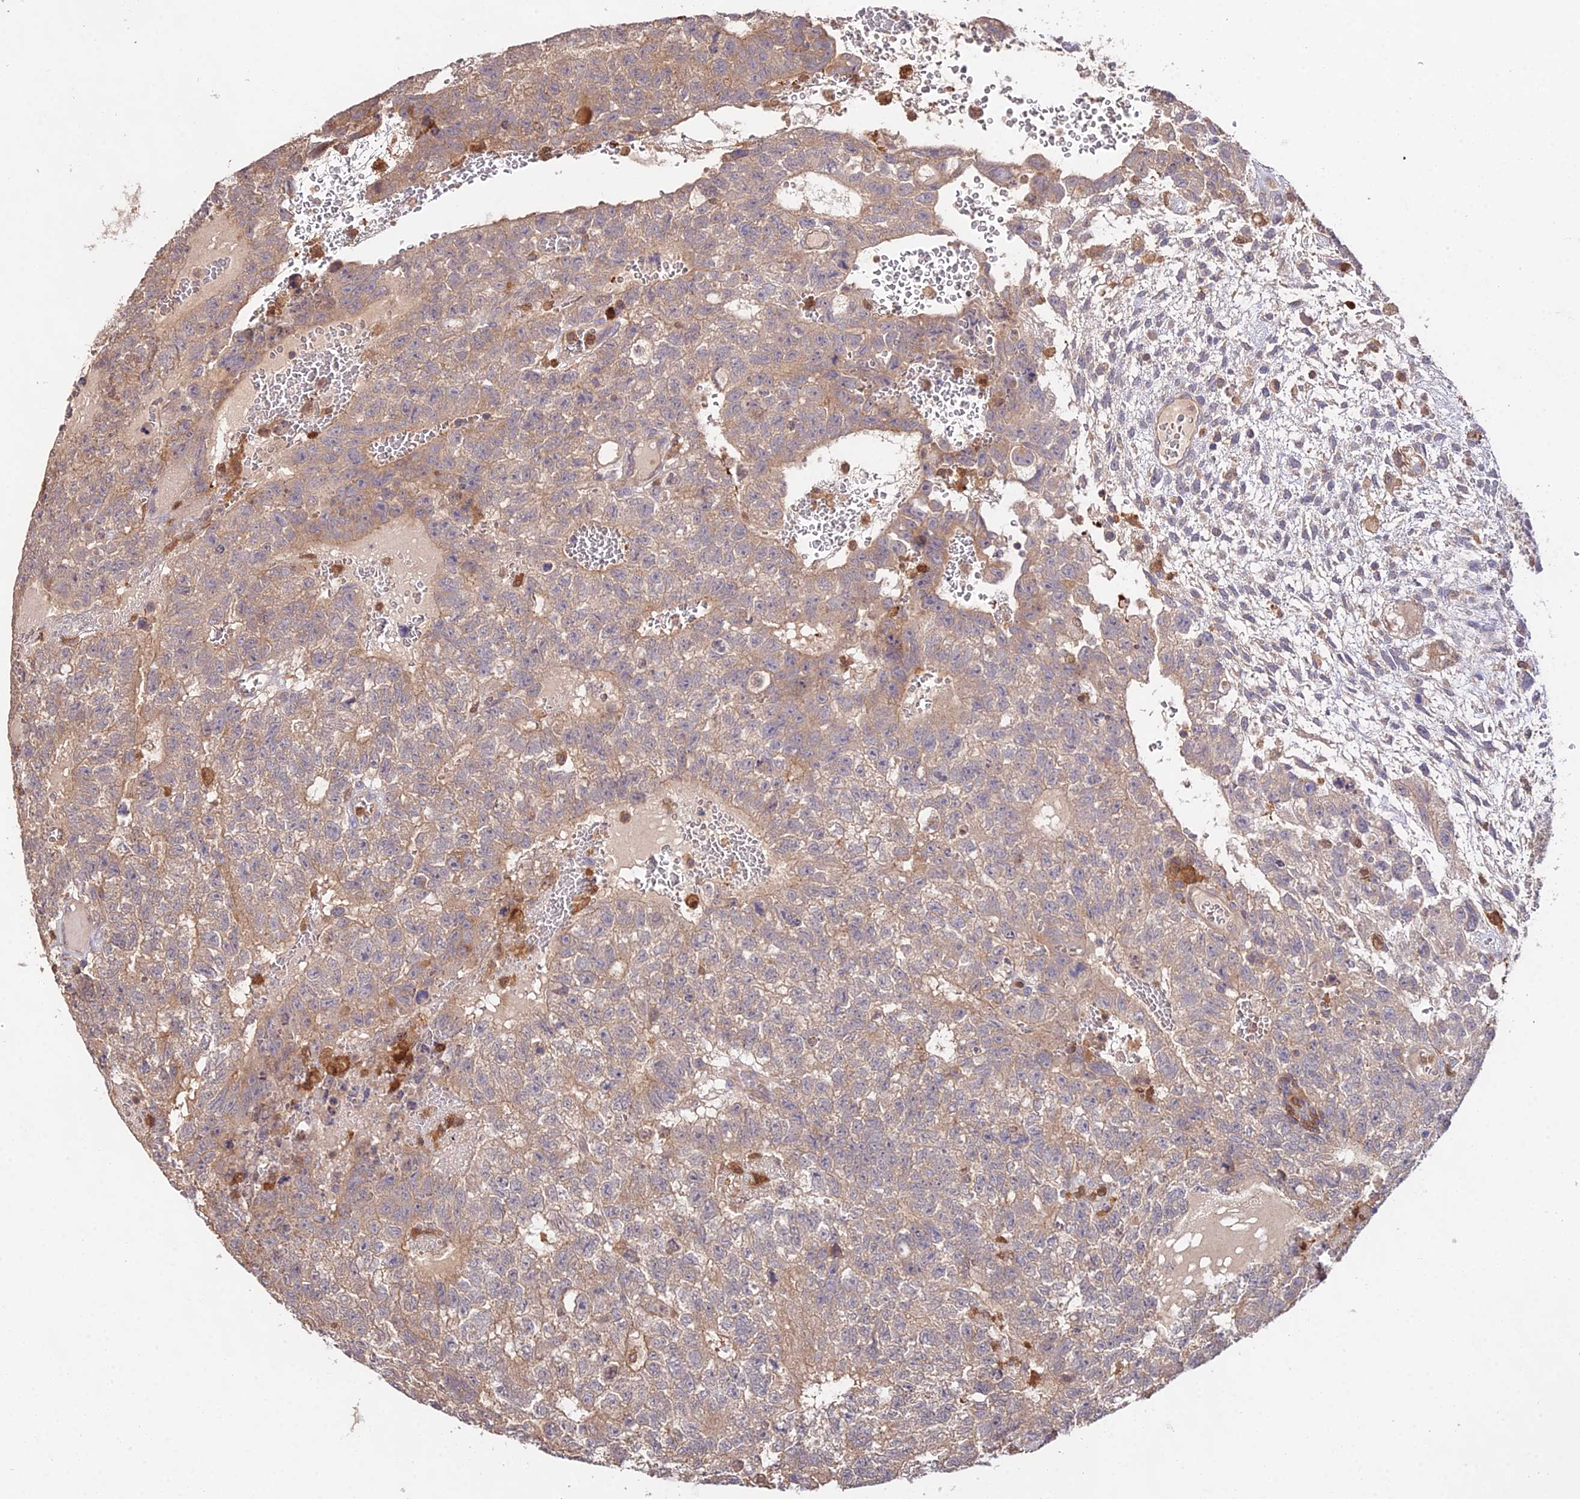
{"staining": {"intensity": "weak", "quantity": ">75%", "location": "cytoplasmic/membranous"}, "tissue": "testis cancer", "cell_type": "Tumor cells", "image_type": "cancer", "snomed": [{"axis": "morphology", "description": "Carcinoma, Embryonal, NOS"}, {"axis": "topography", "description": "Testis"}], "caption": "DAB (3,3'-diaminobenzidine) immunohistochemical staining of embryonal carcinoma (testis) demonstrates weak cytoplasmic/membranous protein staining in about >75% of tumor cells.", "gene": "FBP1", "patient": {"sex": "male", "age": 26}}